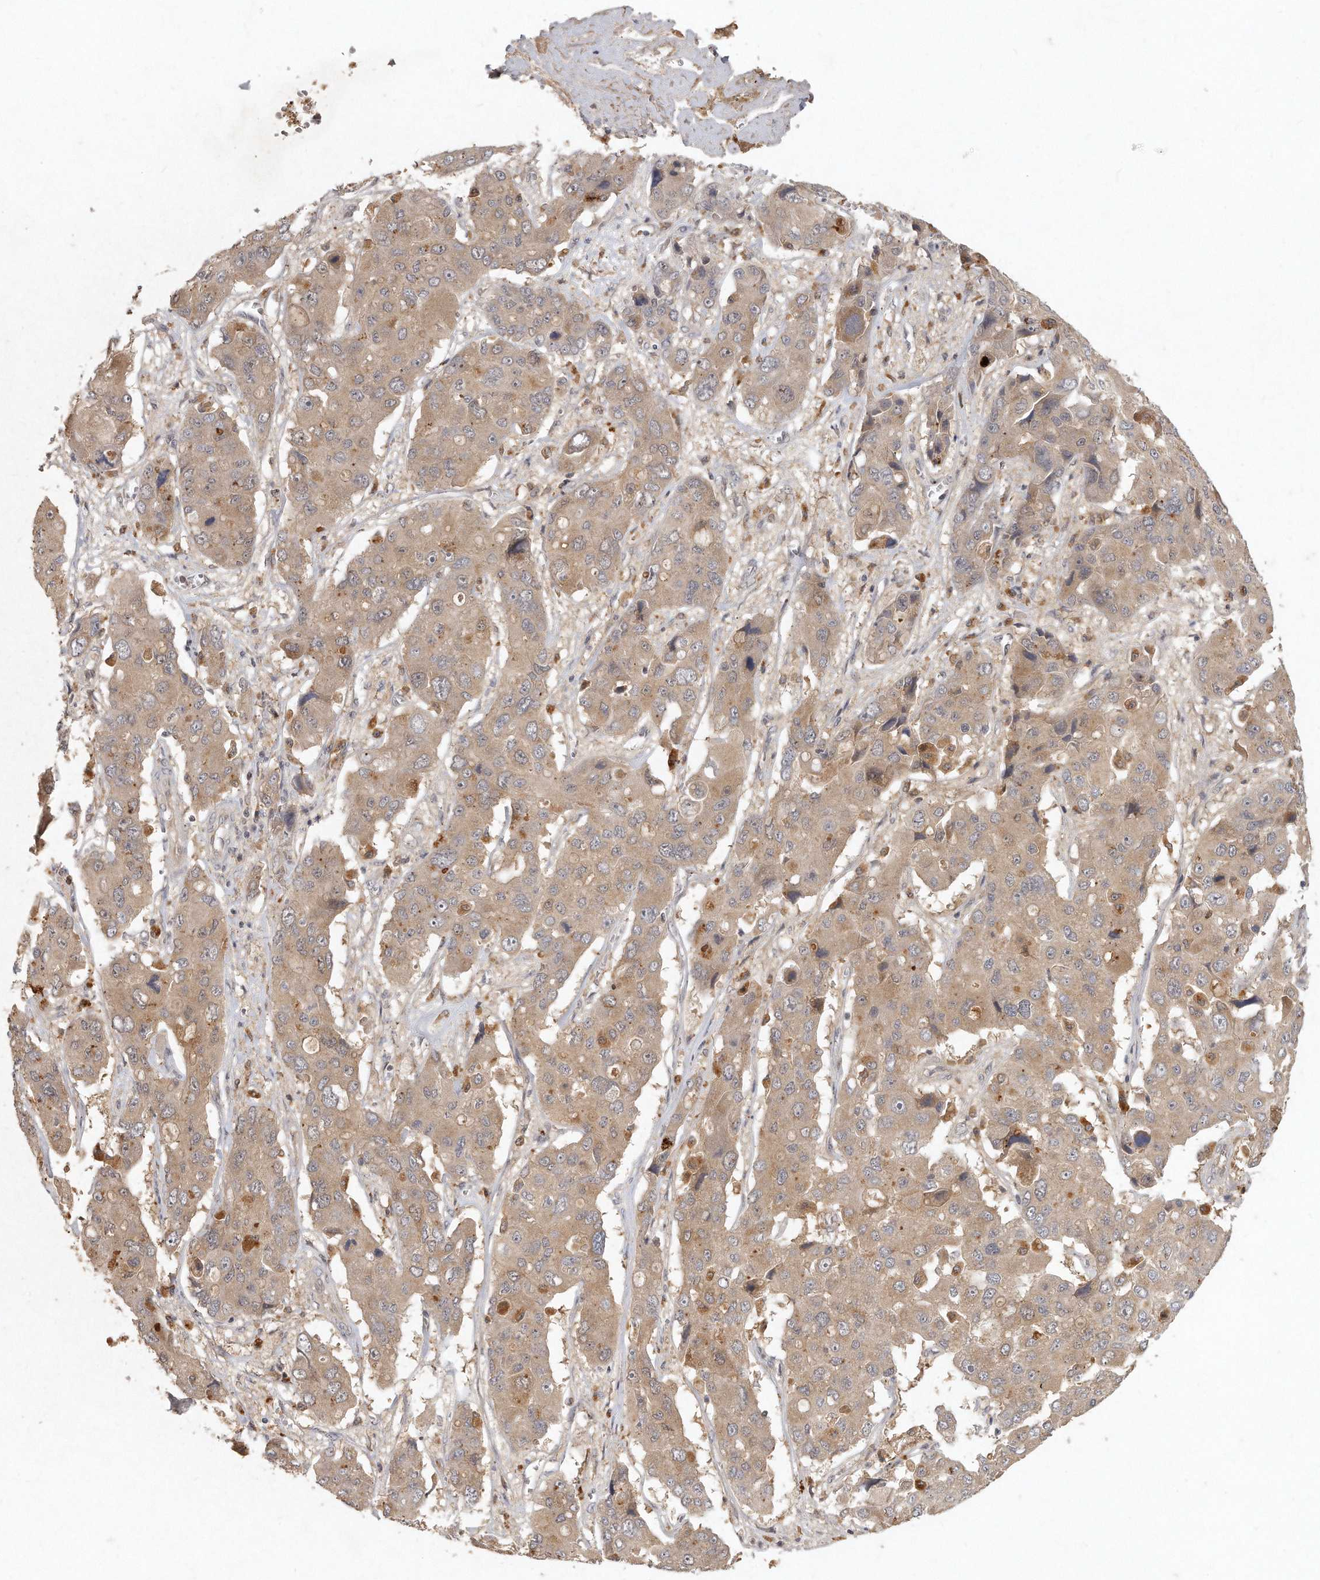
{"staining": {"intensity": "weak", "quantity": ">75%", "location": "cytoplasmic/membranous"}, "tissue": "liver cancer", "cell_type": "Tumor cells", "image_type": "cancer", "snomed": [{"axis": "morphology", "description": "Cholangiocarcinoma"}, {"axis": "topography", "description": "Liver"}], "caption": "Immunohistochemical staining of human liver cancer reveals weak cytoplasmic/membranous protein staining in about >75% of tumor cells.", "gene": "LGALS8", "patient": {"sex": "male", "age": 67}}